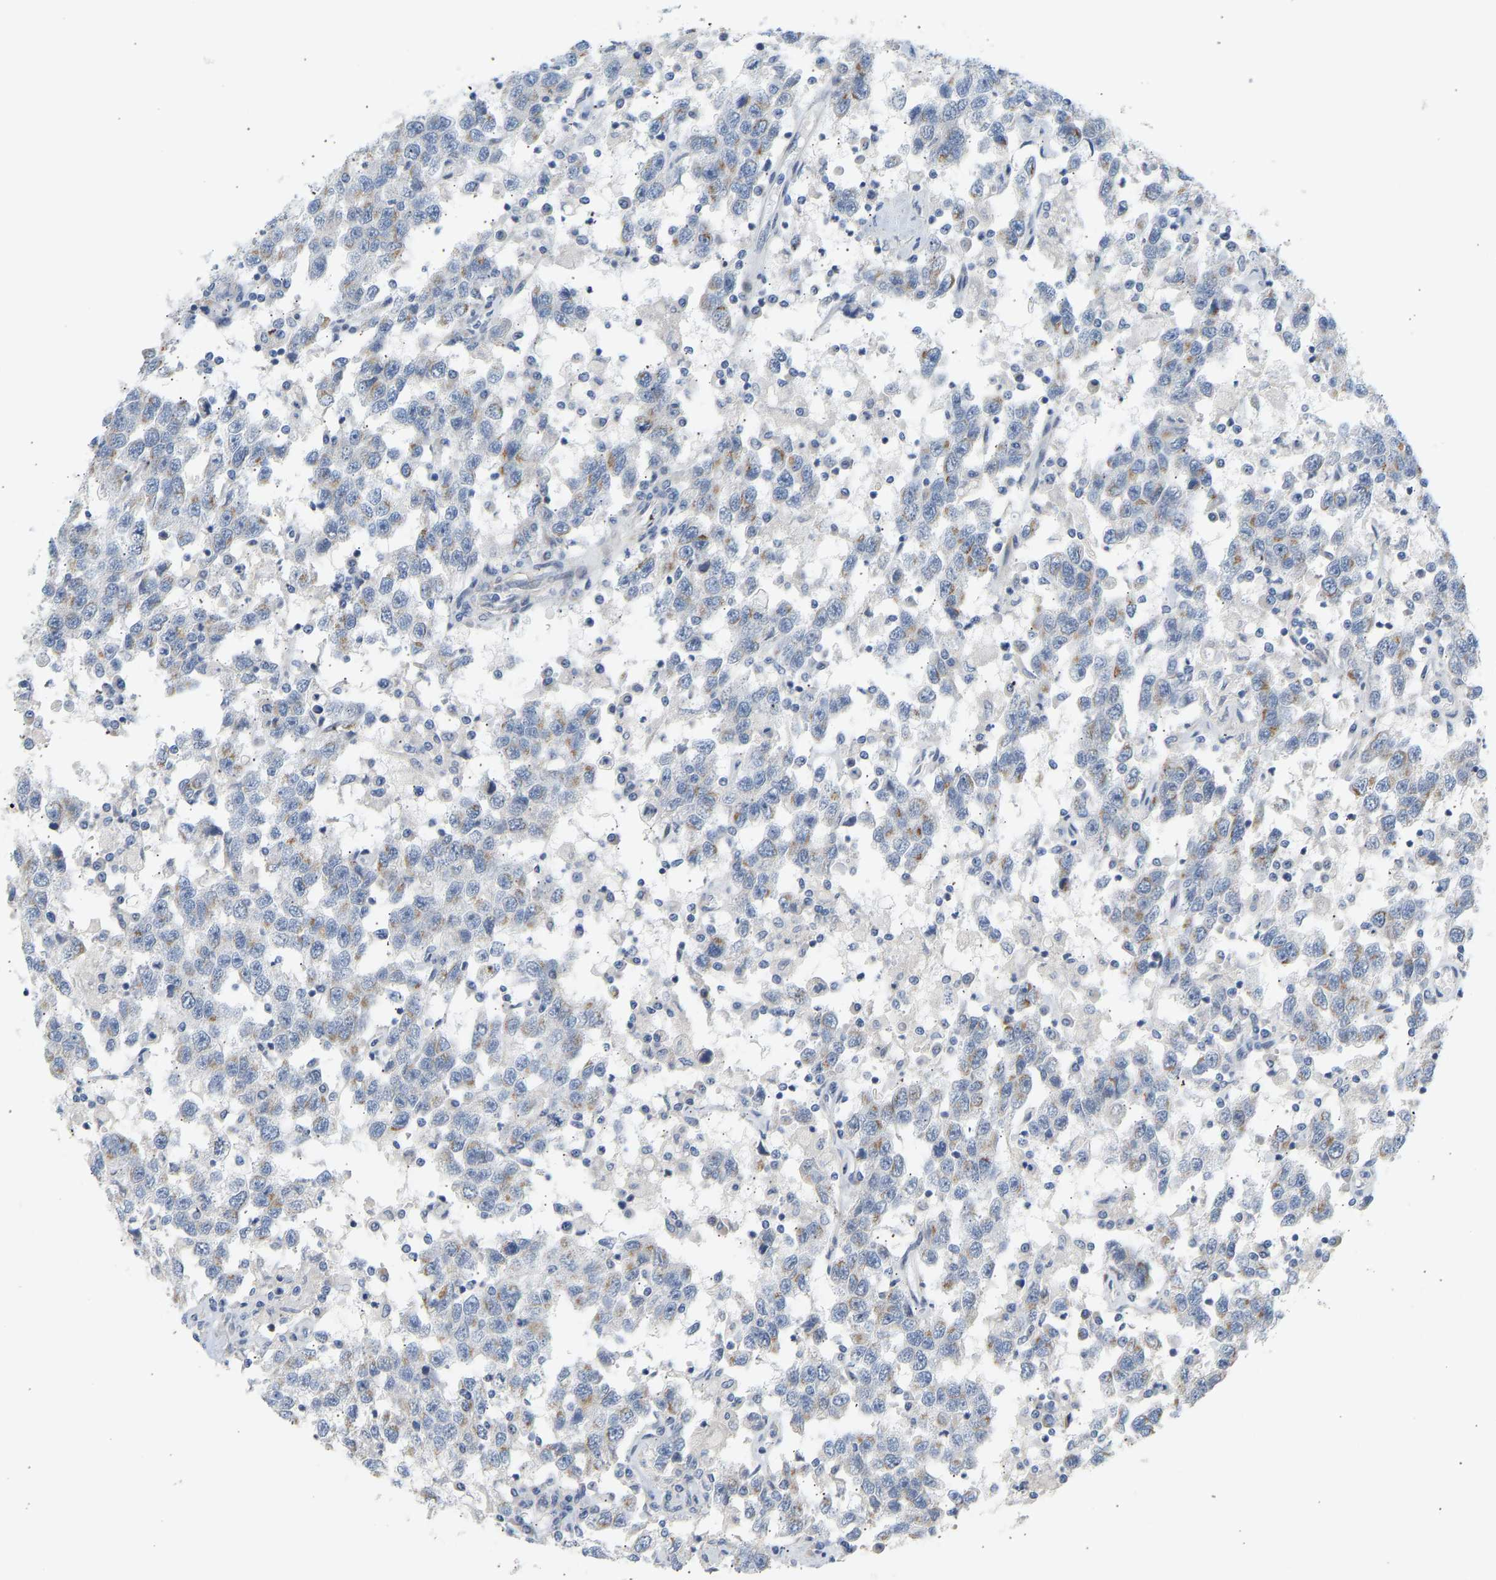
{"staining": {"intensity": "moderate", "quantity": "25%-75%", "location": "cytoplasmic/membranous"}, "tissue": "testis cancer", "cell_type": "Tumor cells", "image_type": "cancer", "snomed": [{"axis": "morphology", "description": "Seminoma, NOS"}, {"axis": "topography", "description": "Testis"}], "caption": "A medium amount of moderate cytoplasmic/membranous staining is present in about 25%-75% of tumor cells in testis seminoma tissue. The staining is performed using DAB (3,3'-diaminobenzidine) brown chromogen to label protein expression. The nuclei are counter-stained blue using hematoxylin.", "gene": "SLC30A7", "patient": {"sex": "male", "age": 41}}